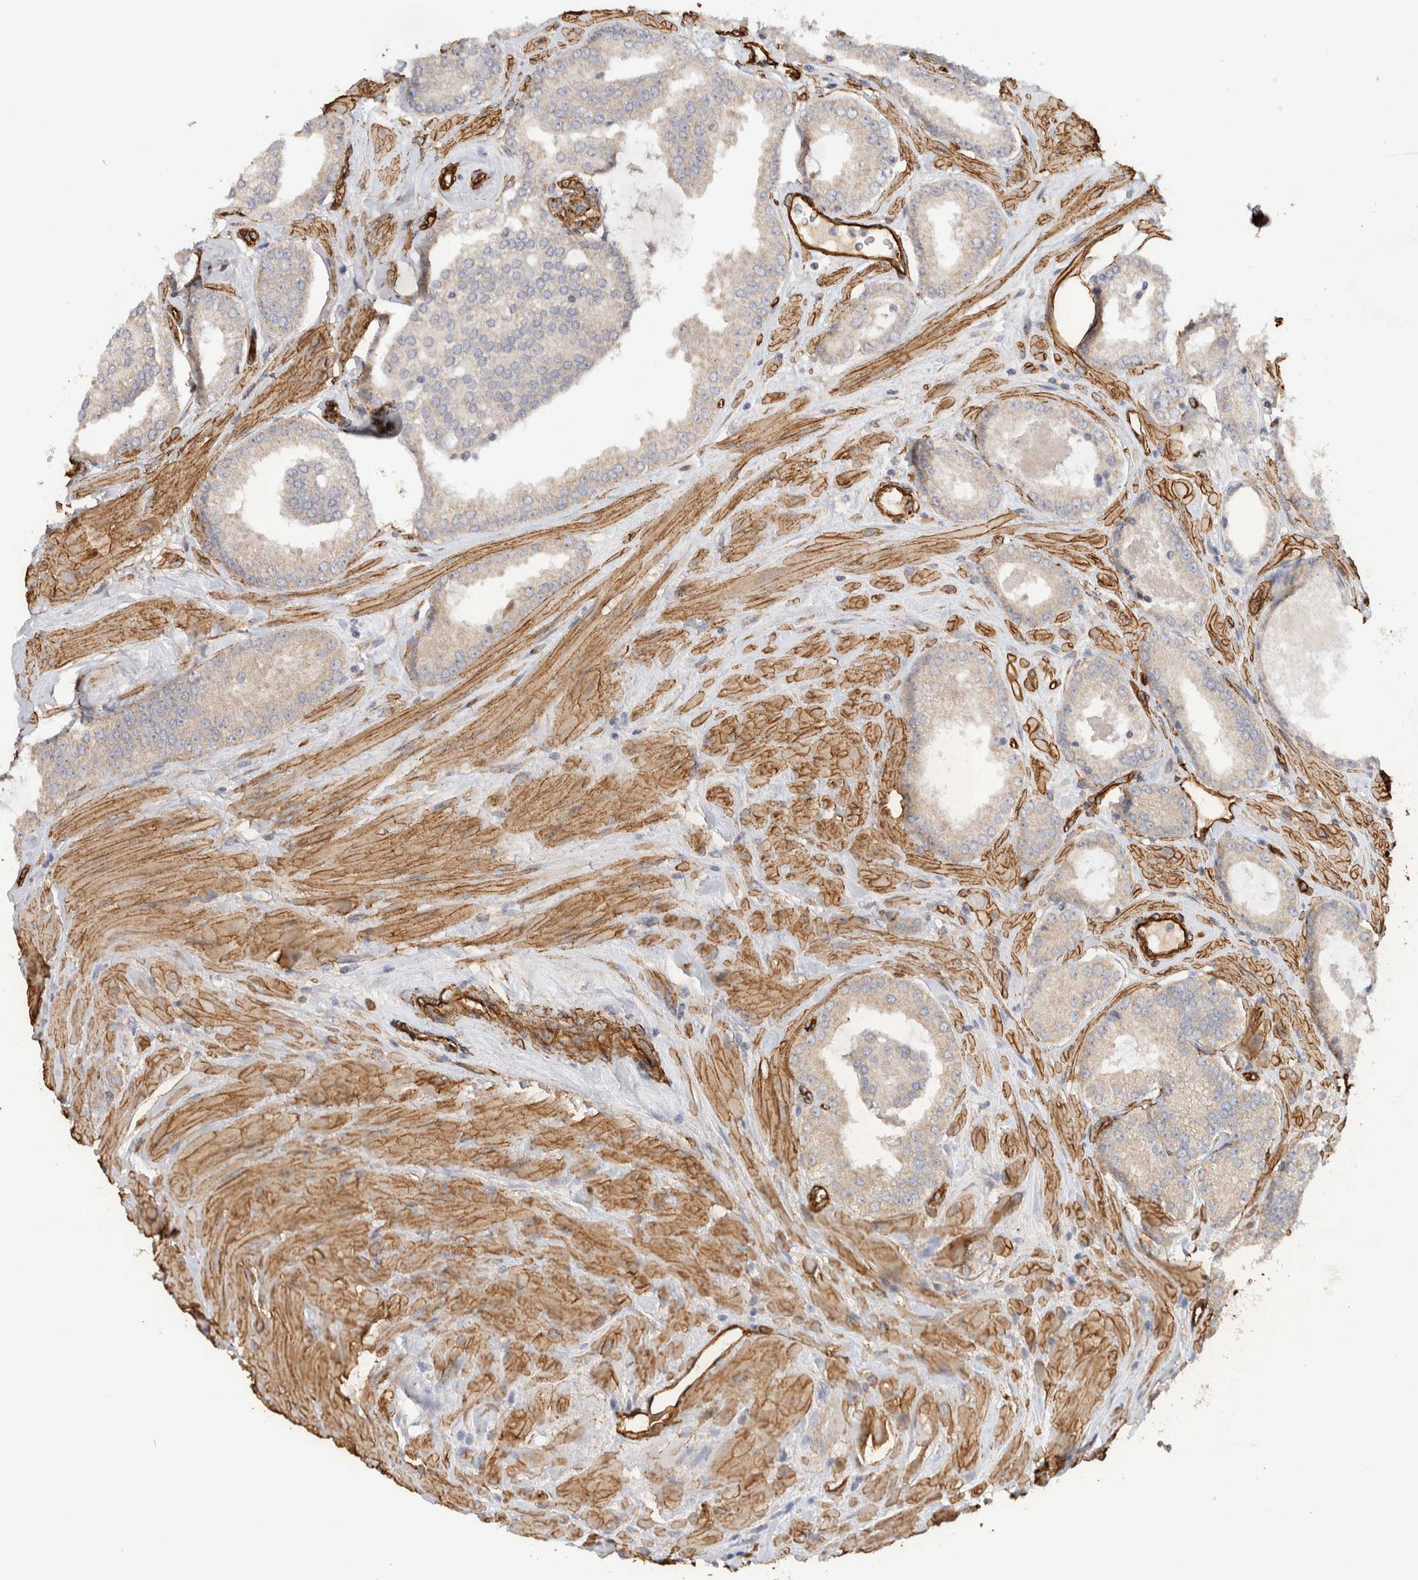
{"staining": {"intensity": "weak", "quantity": "<25%", "location": "cytoplasmic/membranous"}, "tissue": "prostate cancer", "cell_type": "Tumor cells", "image_type": "cancer", "snomed": [{"axis": "morphology", "description": "Adenocarcinoma, Low grade"}, {"axis": "topography", "description": "Prostate"}], "caption": "The histopathology image shows no significant expression in tumor cells of prostate adenocarcinoma (low-grade).", "gene": "JMJD4", "patient": {"sex": "male", "age": 62}}